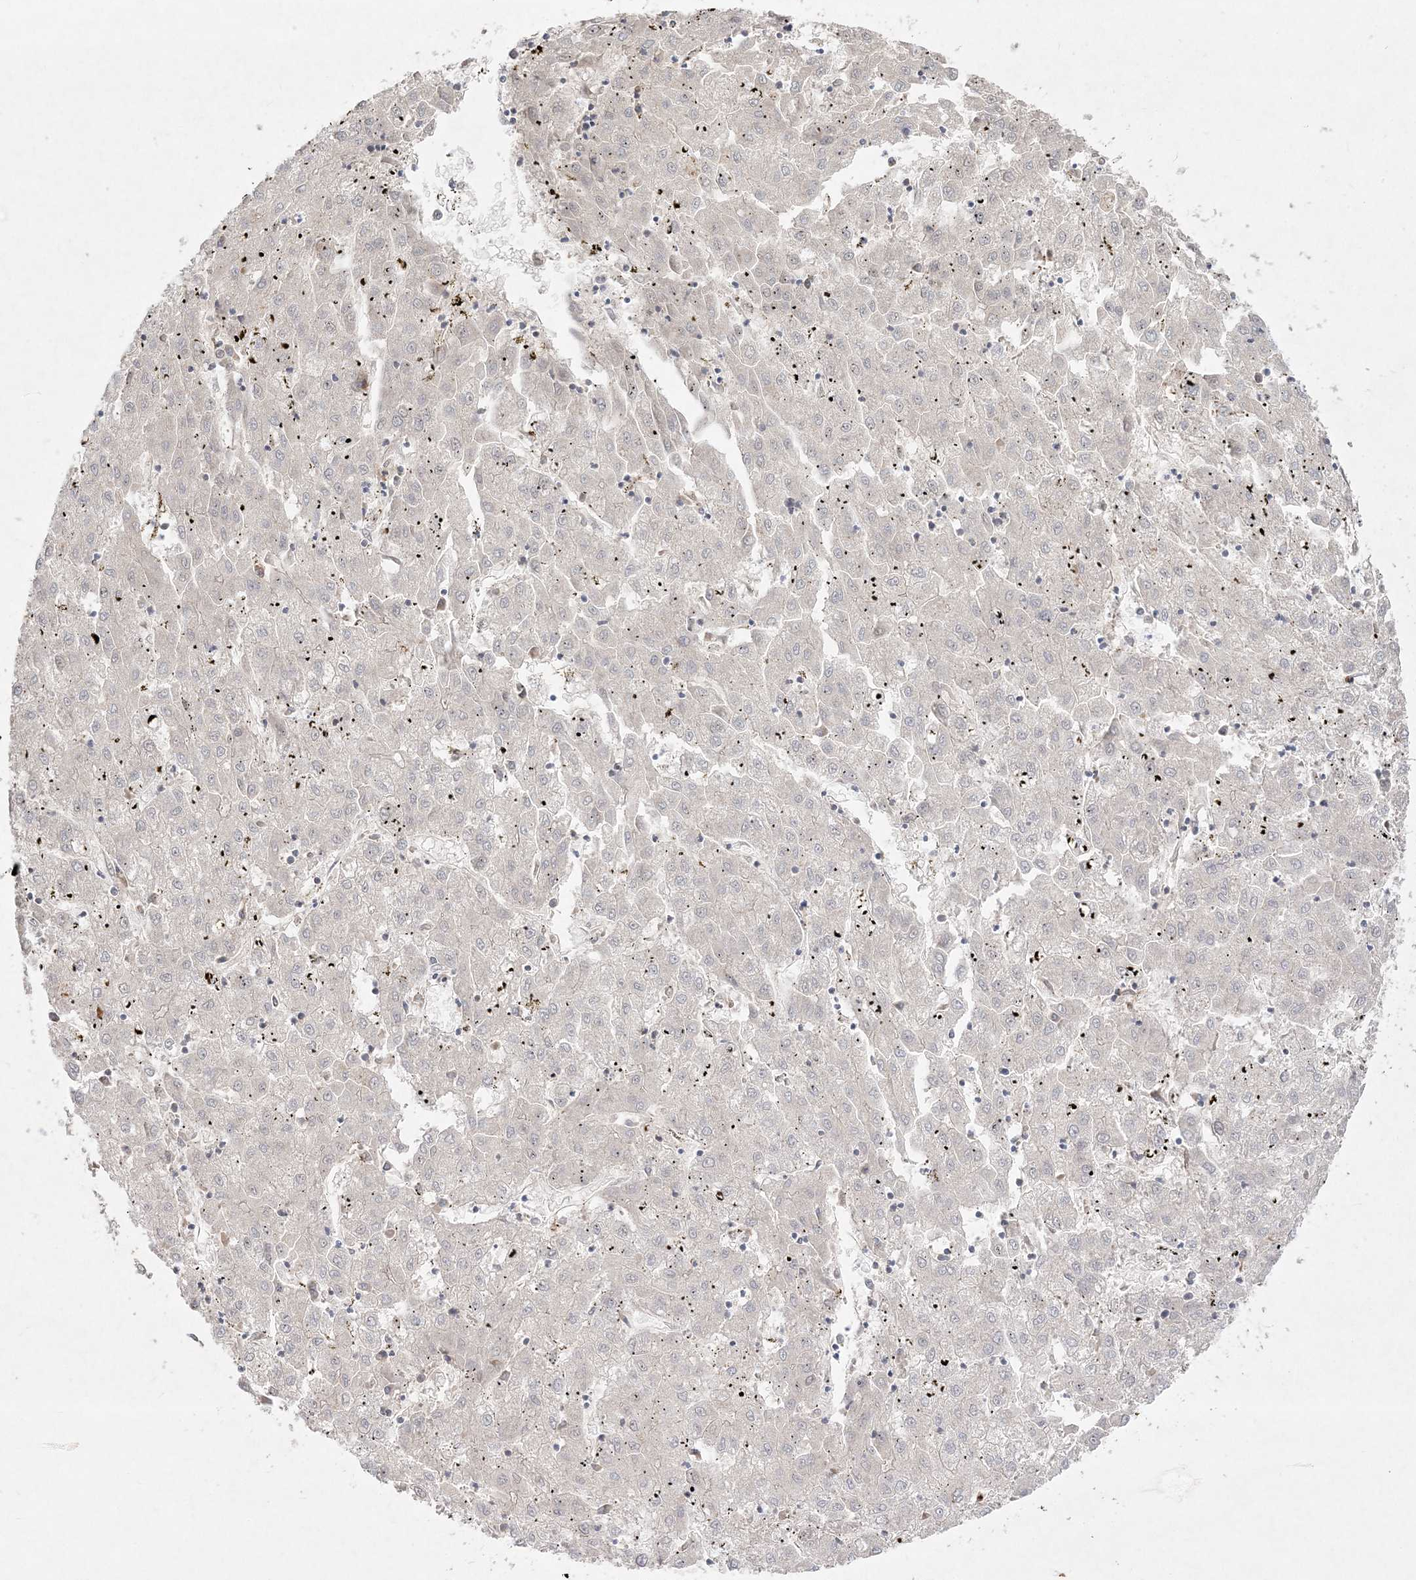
{"staining": {"intensity": "weak", "quantity": "<25%", "location": "cytoplasmic/membranous"}, "tissue": "liver cancer", "cell_type": "Tumor cells", "image_type": "cancer", "snomed": [{"axis": "morphology", "description": "Carcinoma, Hepatocellular, NOS"}, {"axis": "topography", "description": "Liver"}], "caption": "There is no significant positivity in tumor cells of hepatocellular carcinoma (liver).", "gene": "CLNK", "patient": {"sex": "male", "age": 72}}